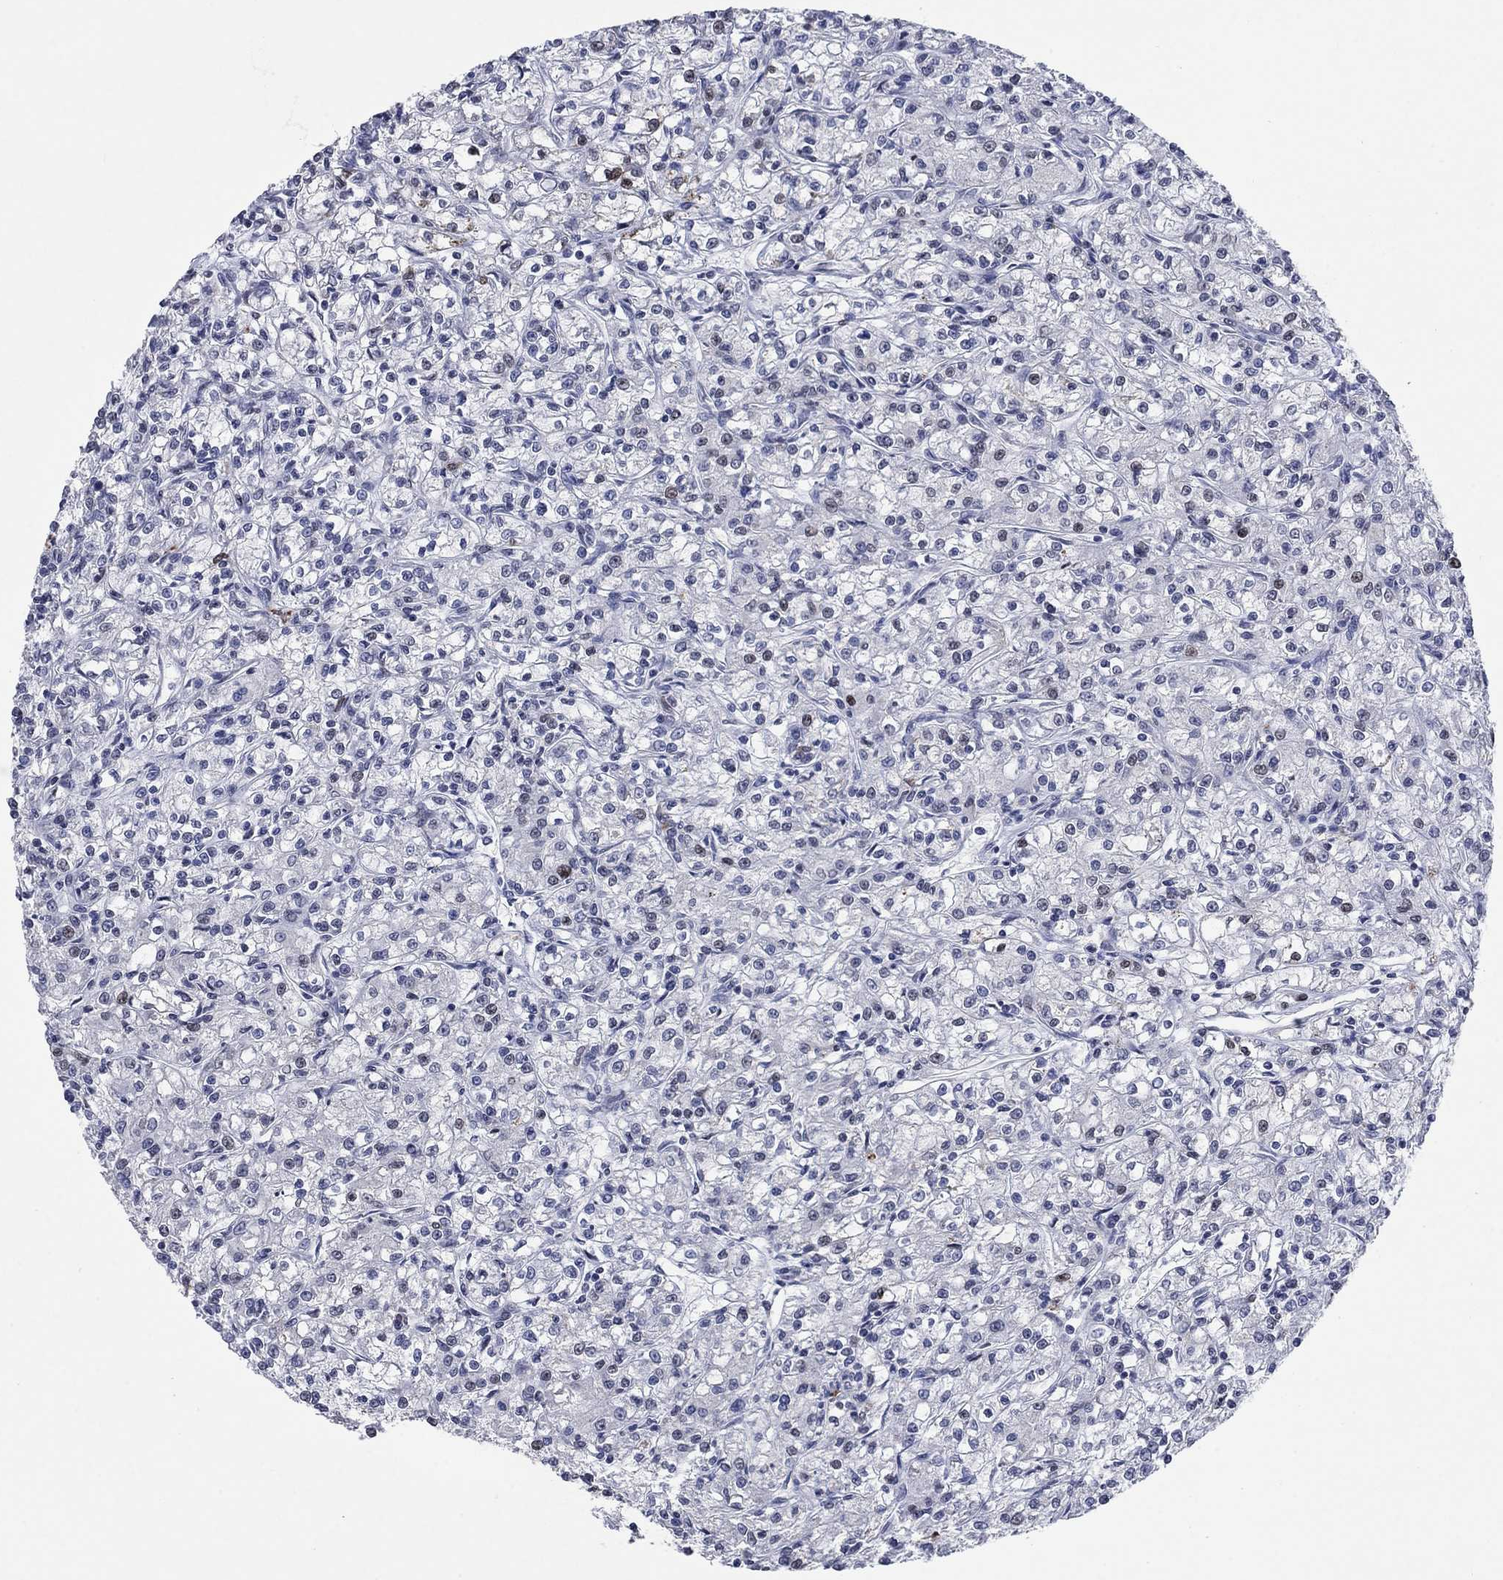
{"staining": {"intensity": "moderate", "quantity": "<25%", "location": "nuclear"}, "tissue": "renal cancer", "cell_type": "Tumor cells", "image_type": "cancer", "snomed": [{"axis": "morphology", "description": "Adenocarcinoma, NOS"}, {"axis": "topography", "description": "Kidney"}], "caption": "Moderate nuclear positivity is seen in about <25% of tumor cells in renal adenocarcinoma.", "gene": "HCFC1", "patient": {"sex": "female", "age": 59}}